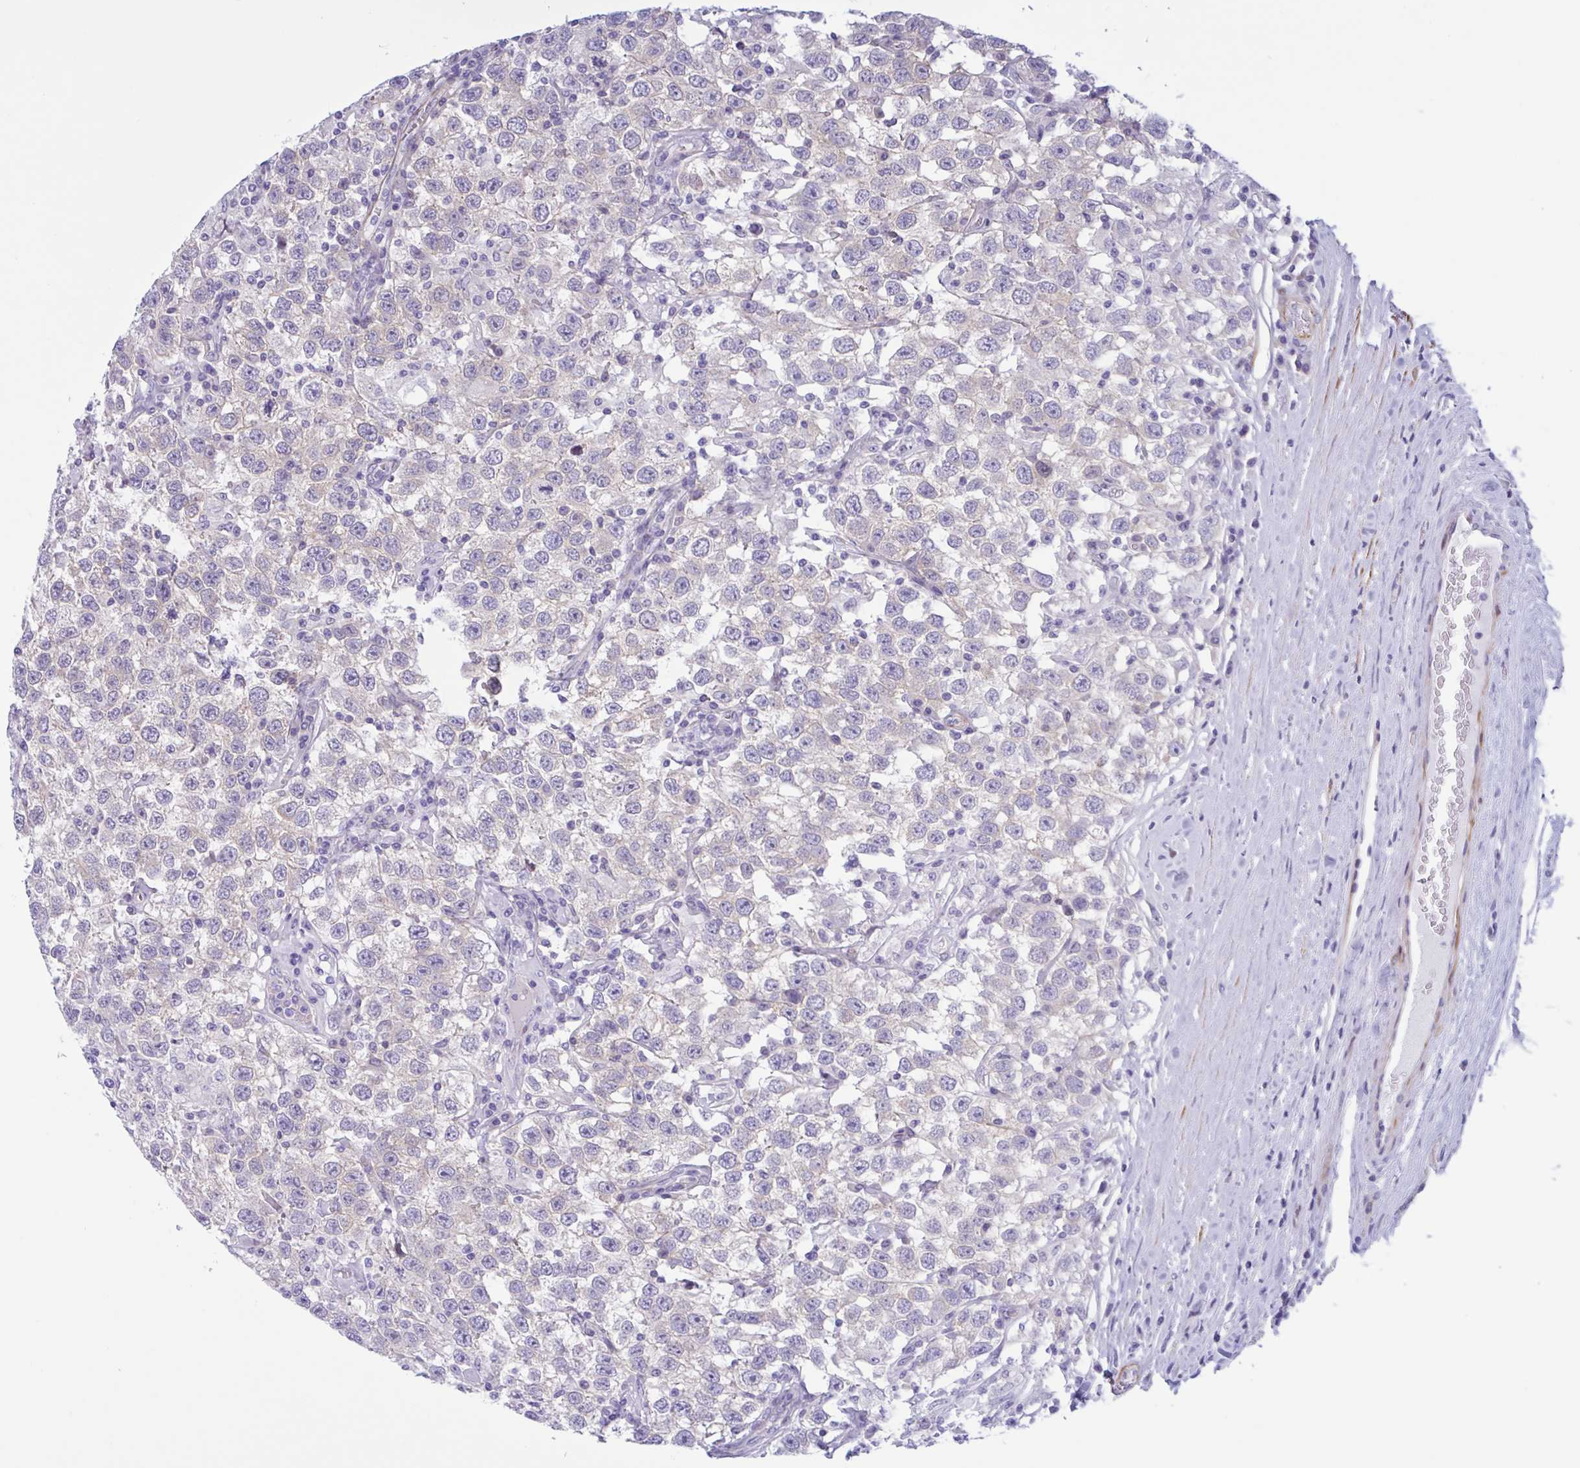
{"staining": {"intensity": "negative", "quantity": "none", "location": "none"}, "tissue": "testis cancer", "cell_type": "Tumor cells", "image_type": "cancer", "snomed": [{"axis": "morphology", "description": "Seminoma, NOS"}, {"axis": "topography", "description": "Testis"}], "caption": "High power microscopy photomicrograph of an IHC photomicrograph of seminoma (testis), revealing no significant staining in tumor cells.", "gene": "AHCYL2", "patient": {"sex": "male", "age": 41}}